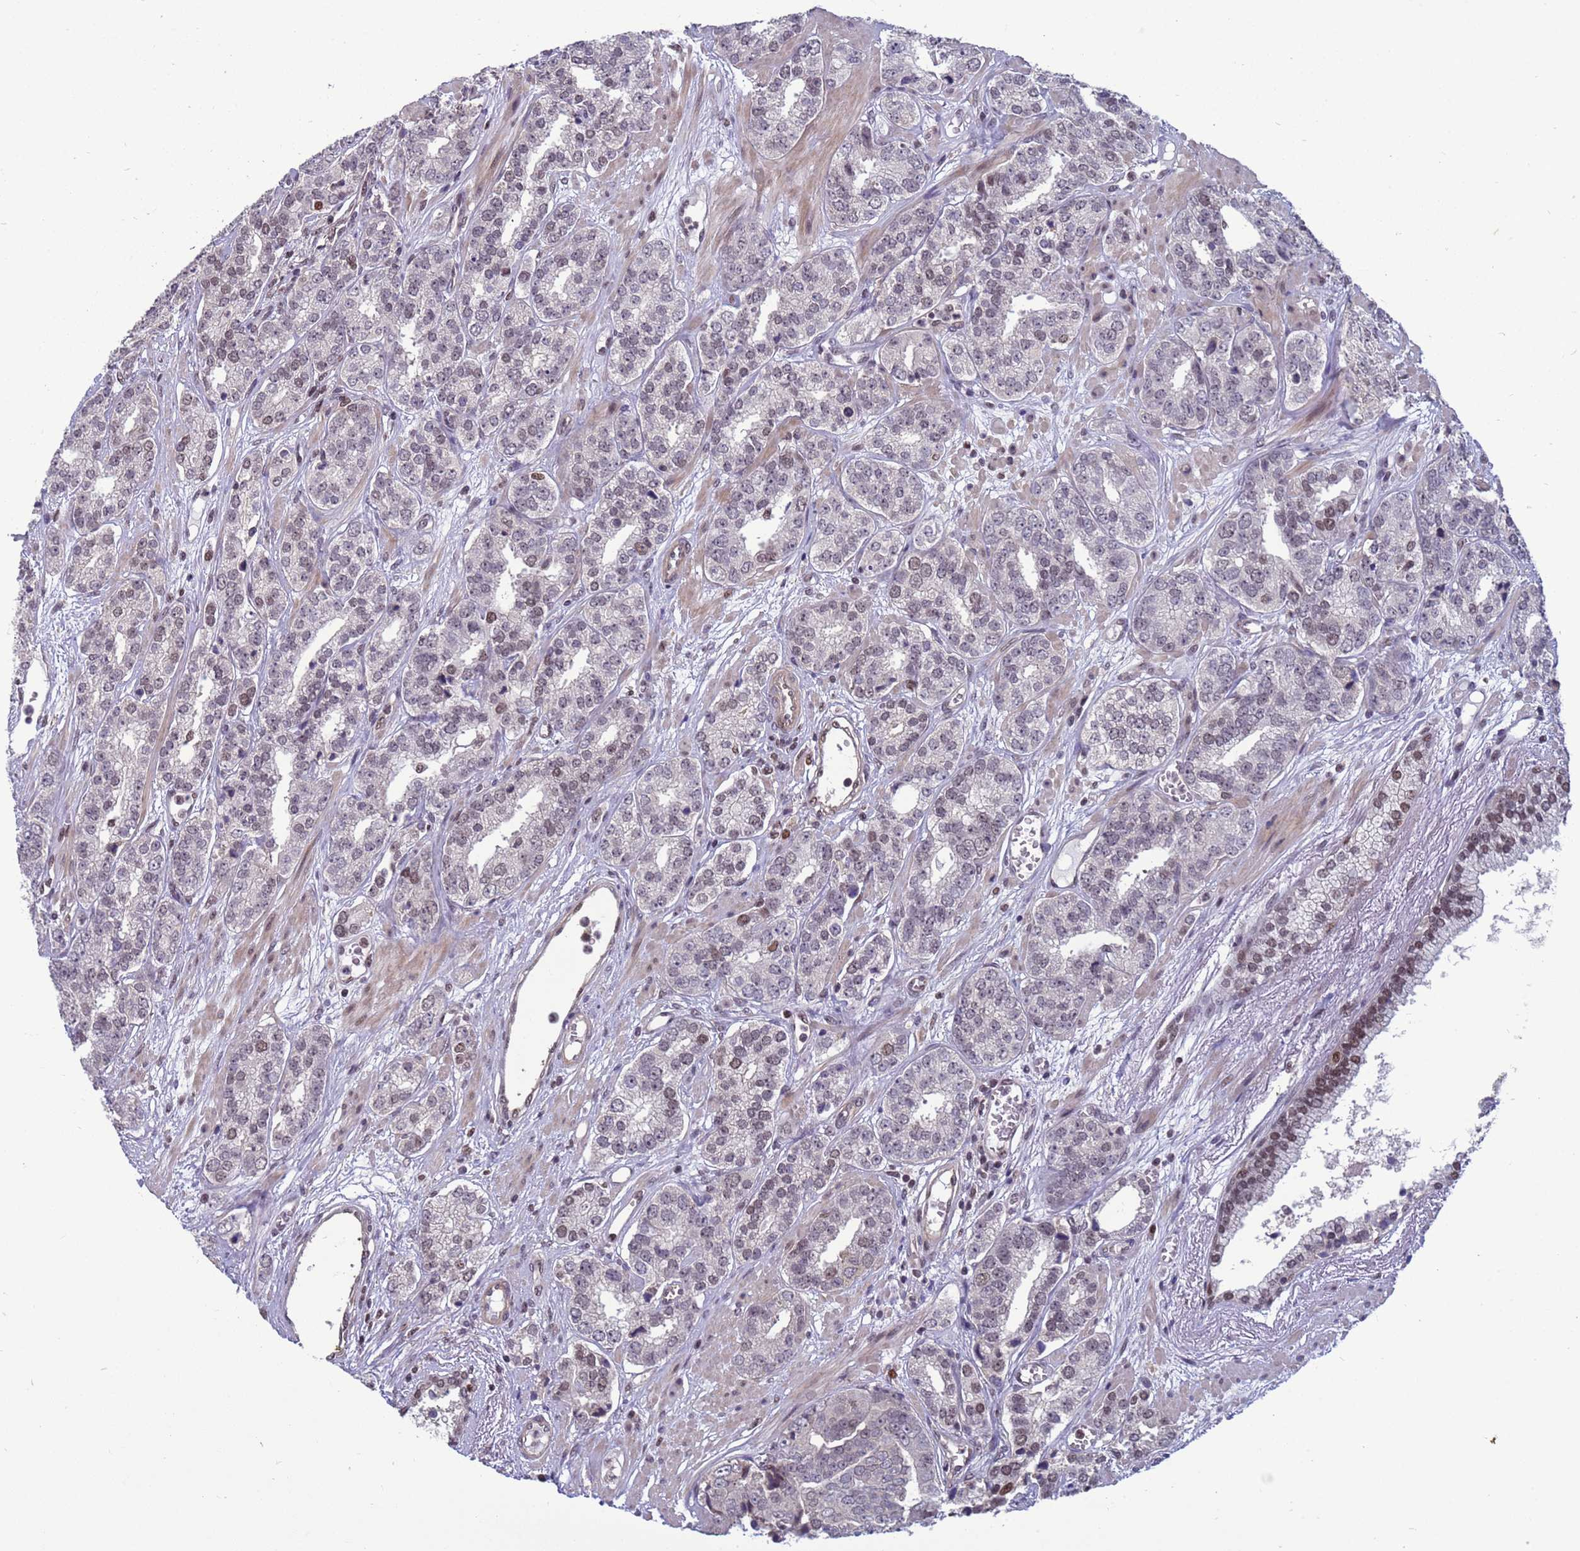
{"staining": {"intensity": "weak", "quantity": "<25%", "location": "nuclear"}, "tissue": "prostate cancer", "cell_type": "Tumor cells", "image_type": "cancer", "snomed": [{"axis": "morphology", "description": "Adenocarcinoma, High grade"}, {"axis": "topography", "description": "Prostate"}], "caption": "Tumor cells show no significant staining in adenocarcinoma (high-grade) (prostate).", "gene": "NSL1", "patient": {"sex": "male", "age": 71}}